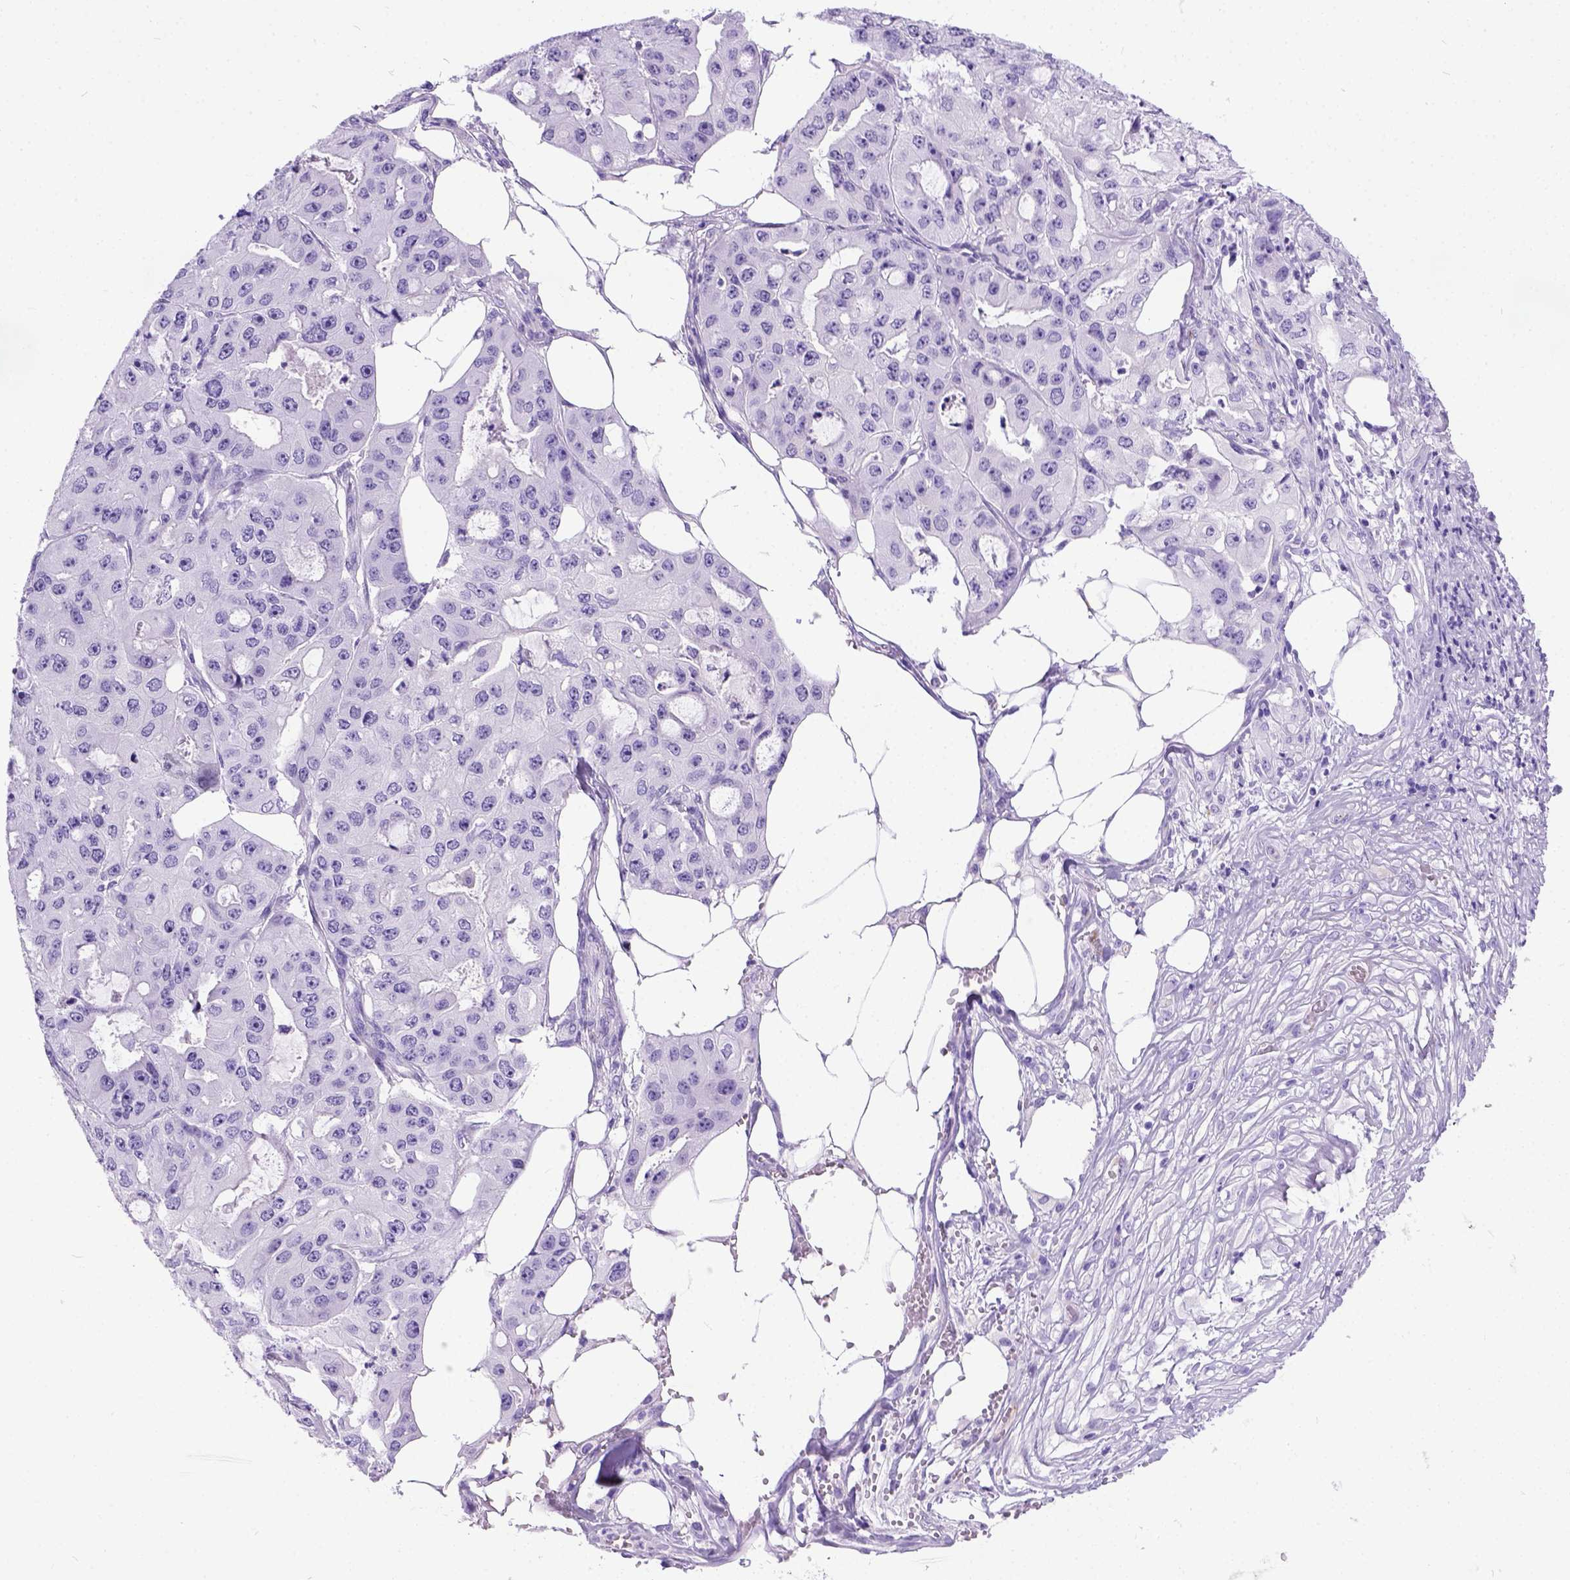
{"staining": {"intensity": "negative", "quantity": "none", "location": "none"}, "tissue": "ovarian cancer", "cell_type": "Tumor cells", "image_type": "cancer", "snomed": [{"axis": "morphology", "description": "Cystadenocarcinoma, serous, NOS"}, {"axis": "topography", "description": "Ovary"}], "caption": "Ovarian serous cystadenocarcinoma was stained to show a protein in brown. There is no significant expression in tumor cells.", "gene": "IGF2", "patient": {"sex": "female", "age": 56}}